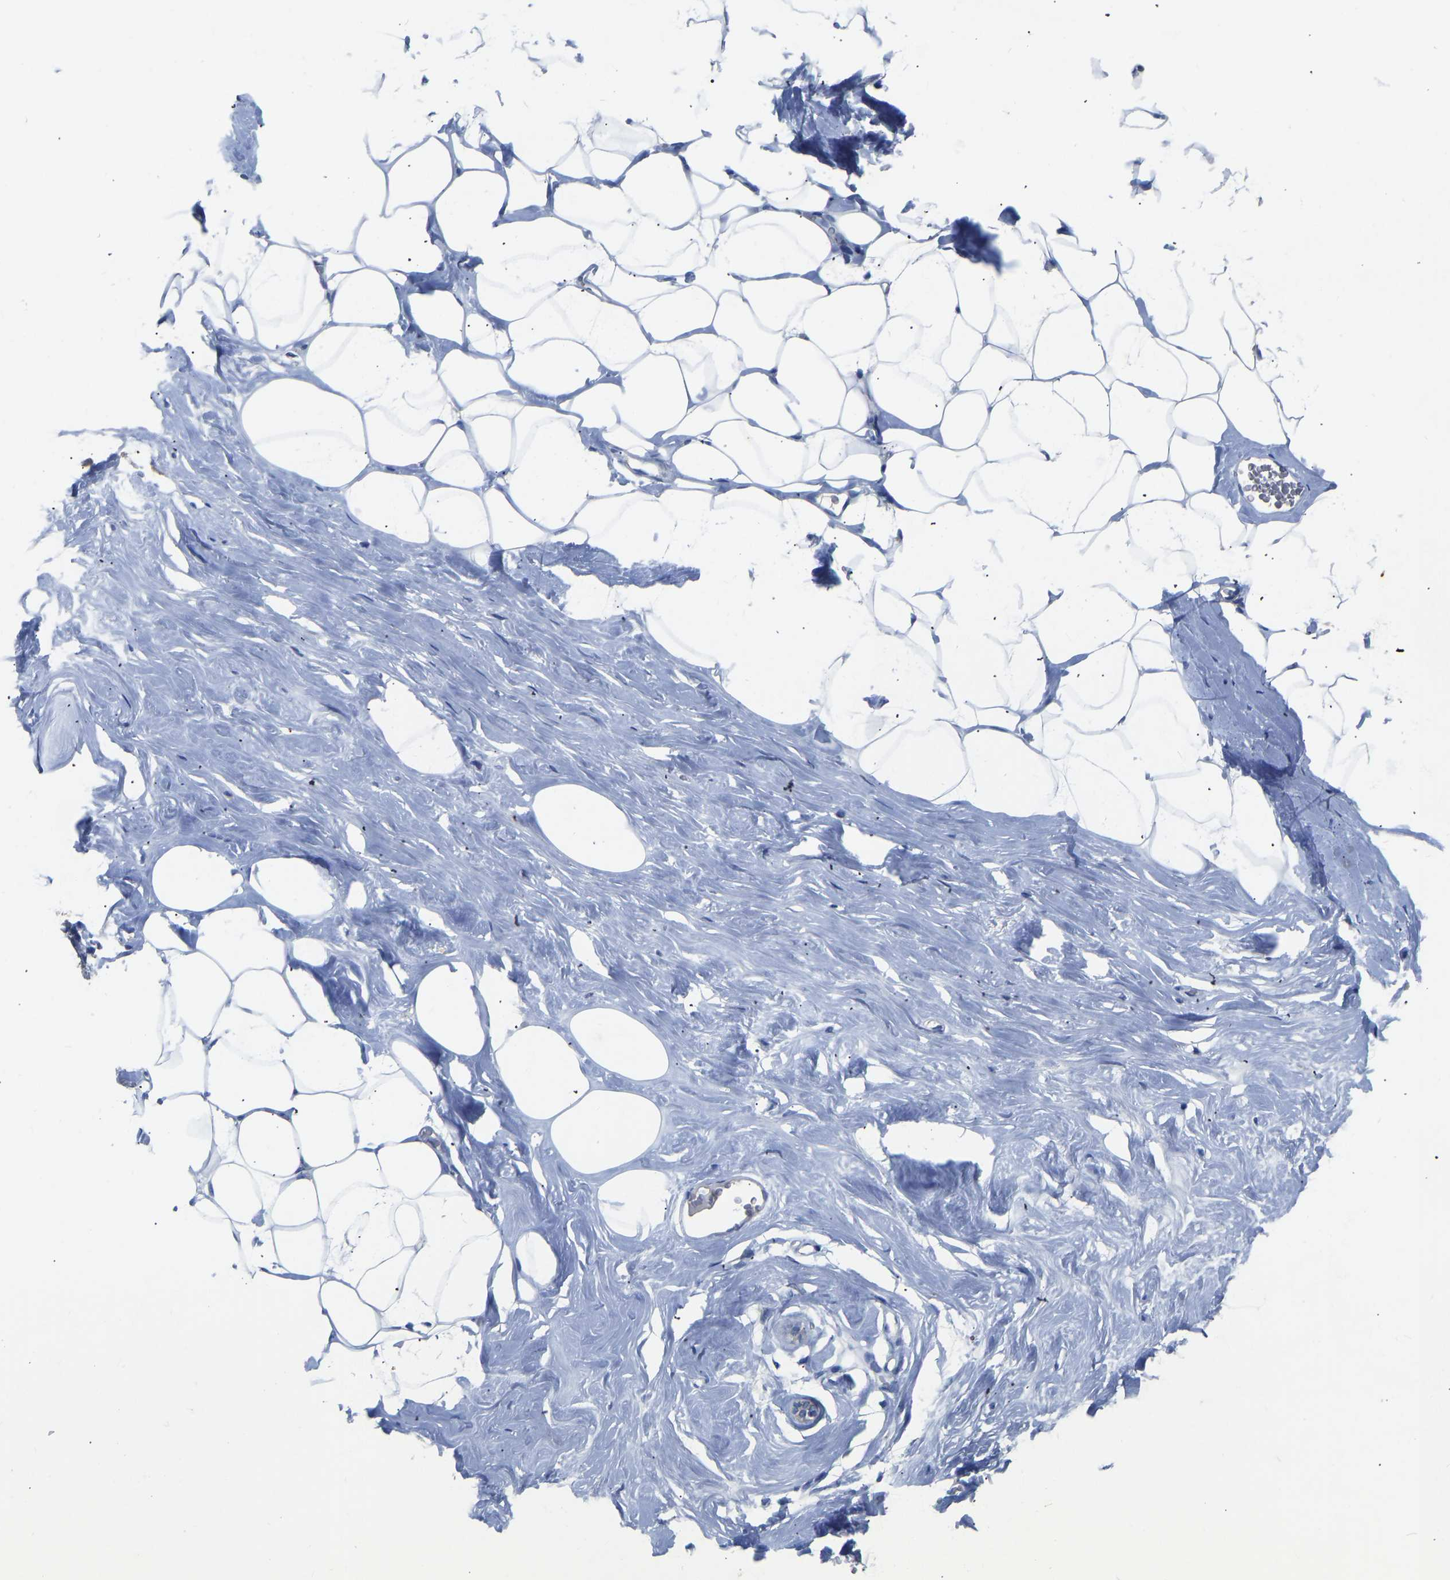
{"staining": {"intensity": "negative", "quantity": "none", "location": "none"}, "tissue": "adipose tissue", "cell_type": "Adipocytes", "image_type": "normal", "snomed": [{"axis": "morphology", "description": "Normal tissue, NOS"}, {"axis": "morphology", "description": "Fibrosis, NOS"}, {"axis": "topography", "description": "Breast"}, {"axis": "topography", "description": "Adipose tissue"}], "caption": "There is no significant staining in adipocytes of adipose tissue.", "gene": "RBP1", "patient": {"sex": "female", "age": 39}}